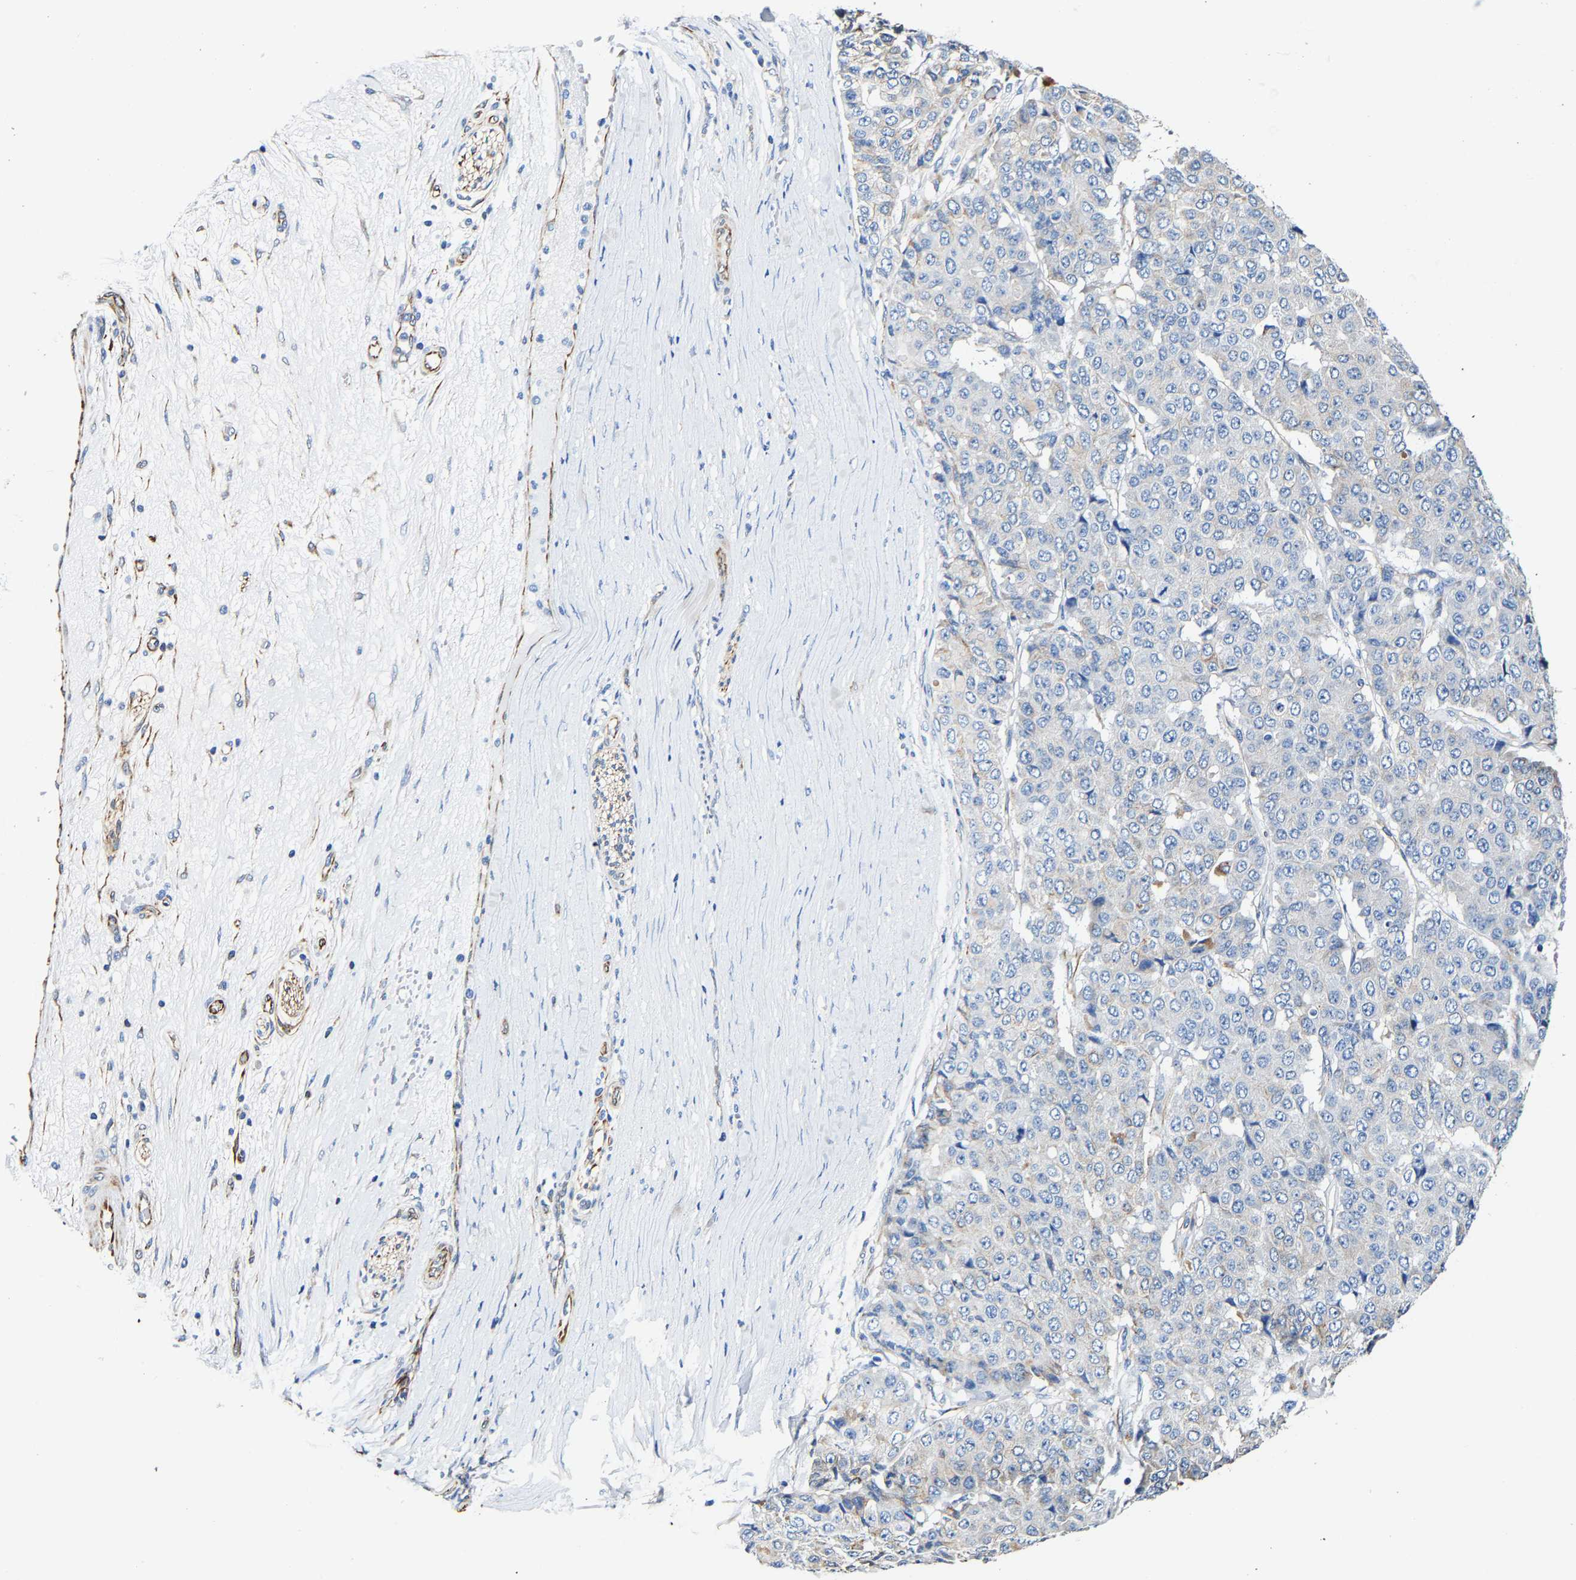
{"staining": {"intensity": "weak", "quantity": "<25%", "location": "cytoplasmic/membranous"}, "tissue": "pancreatic cancer", "cell_type": "Tumor cells", "image_type": "cancer", "snomed": [{"axis": "morphology", "description": "Adenocarcinoma, NOS"}, {"axis": "topography", "description": "Pancreas"}], "caption": "Immunohistochemical staining of adenocarcinoma (pancreatic) displays no significant staining in tumor cells. (Stains: DAB (3,3'-diaminobenzidine) immunohistochemistry with hematoxylin counter stain, Microscopy: brightfield microscopy at high magnification).", "gene": "MMEL1", "patient": {"sex": "male", "age": 50}}